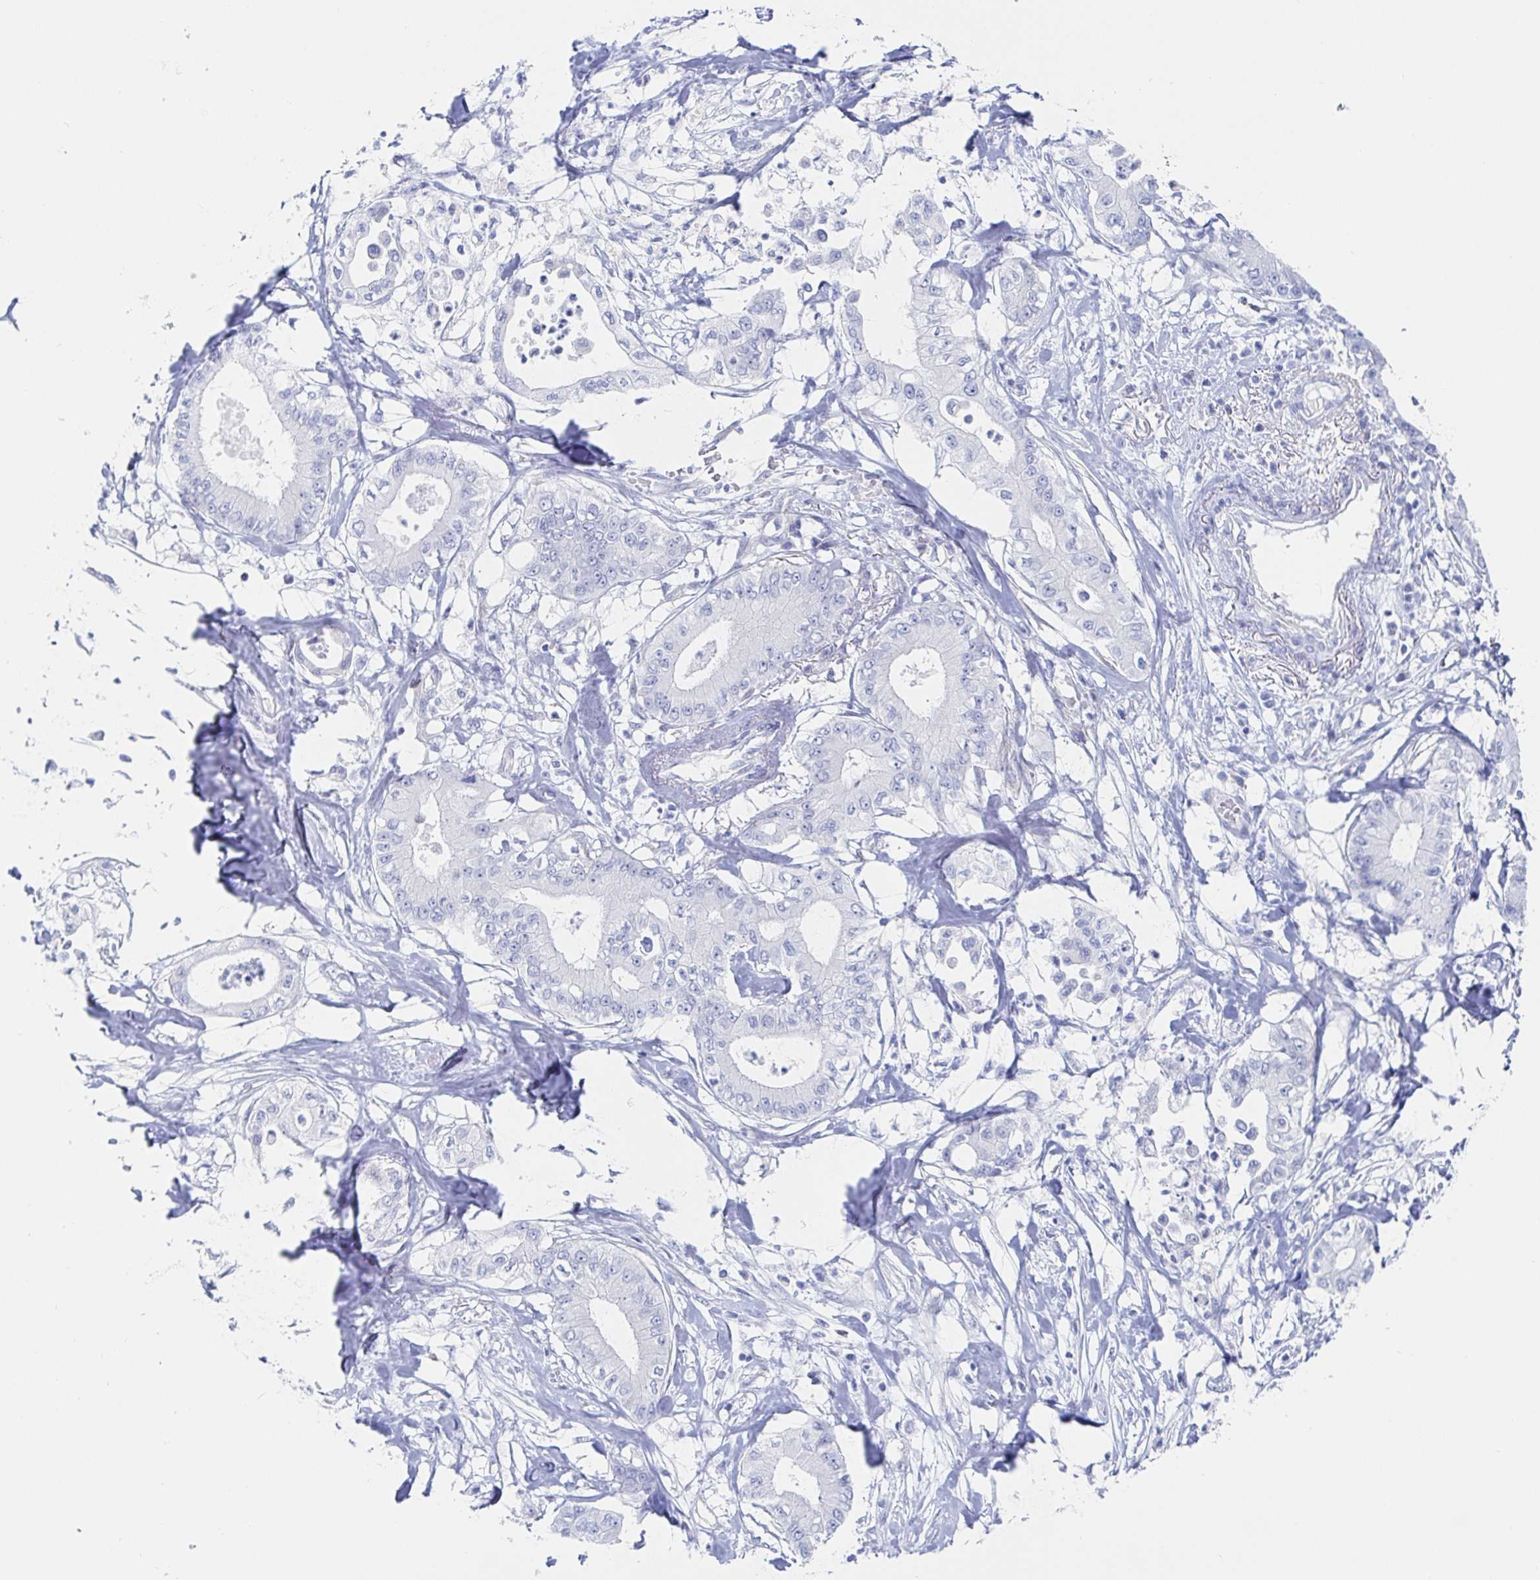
{"staining": {"intensity": "negative", "quantity": "none", "location": "none"}, "tissue": "pancreatic cancer", "cell_type": "Tumor cells", "image_type": "cancer", "snomed": [{"axis": "morphology", "description": "Adenocarcinoma, NOS"}, {"axis": "topography", "description": "Pancreas"}], "caption": "This is an IHC histopathology image of human pancreatic cancer (adenocarcinoma). There is no positivity in tumor cells.", "gene": "PACSIN1", "patient": {"sex": "male", "age": 71}}